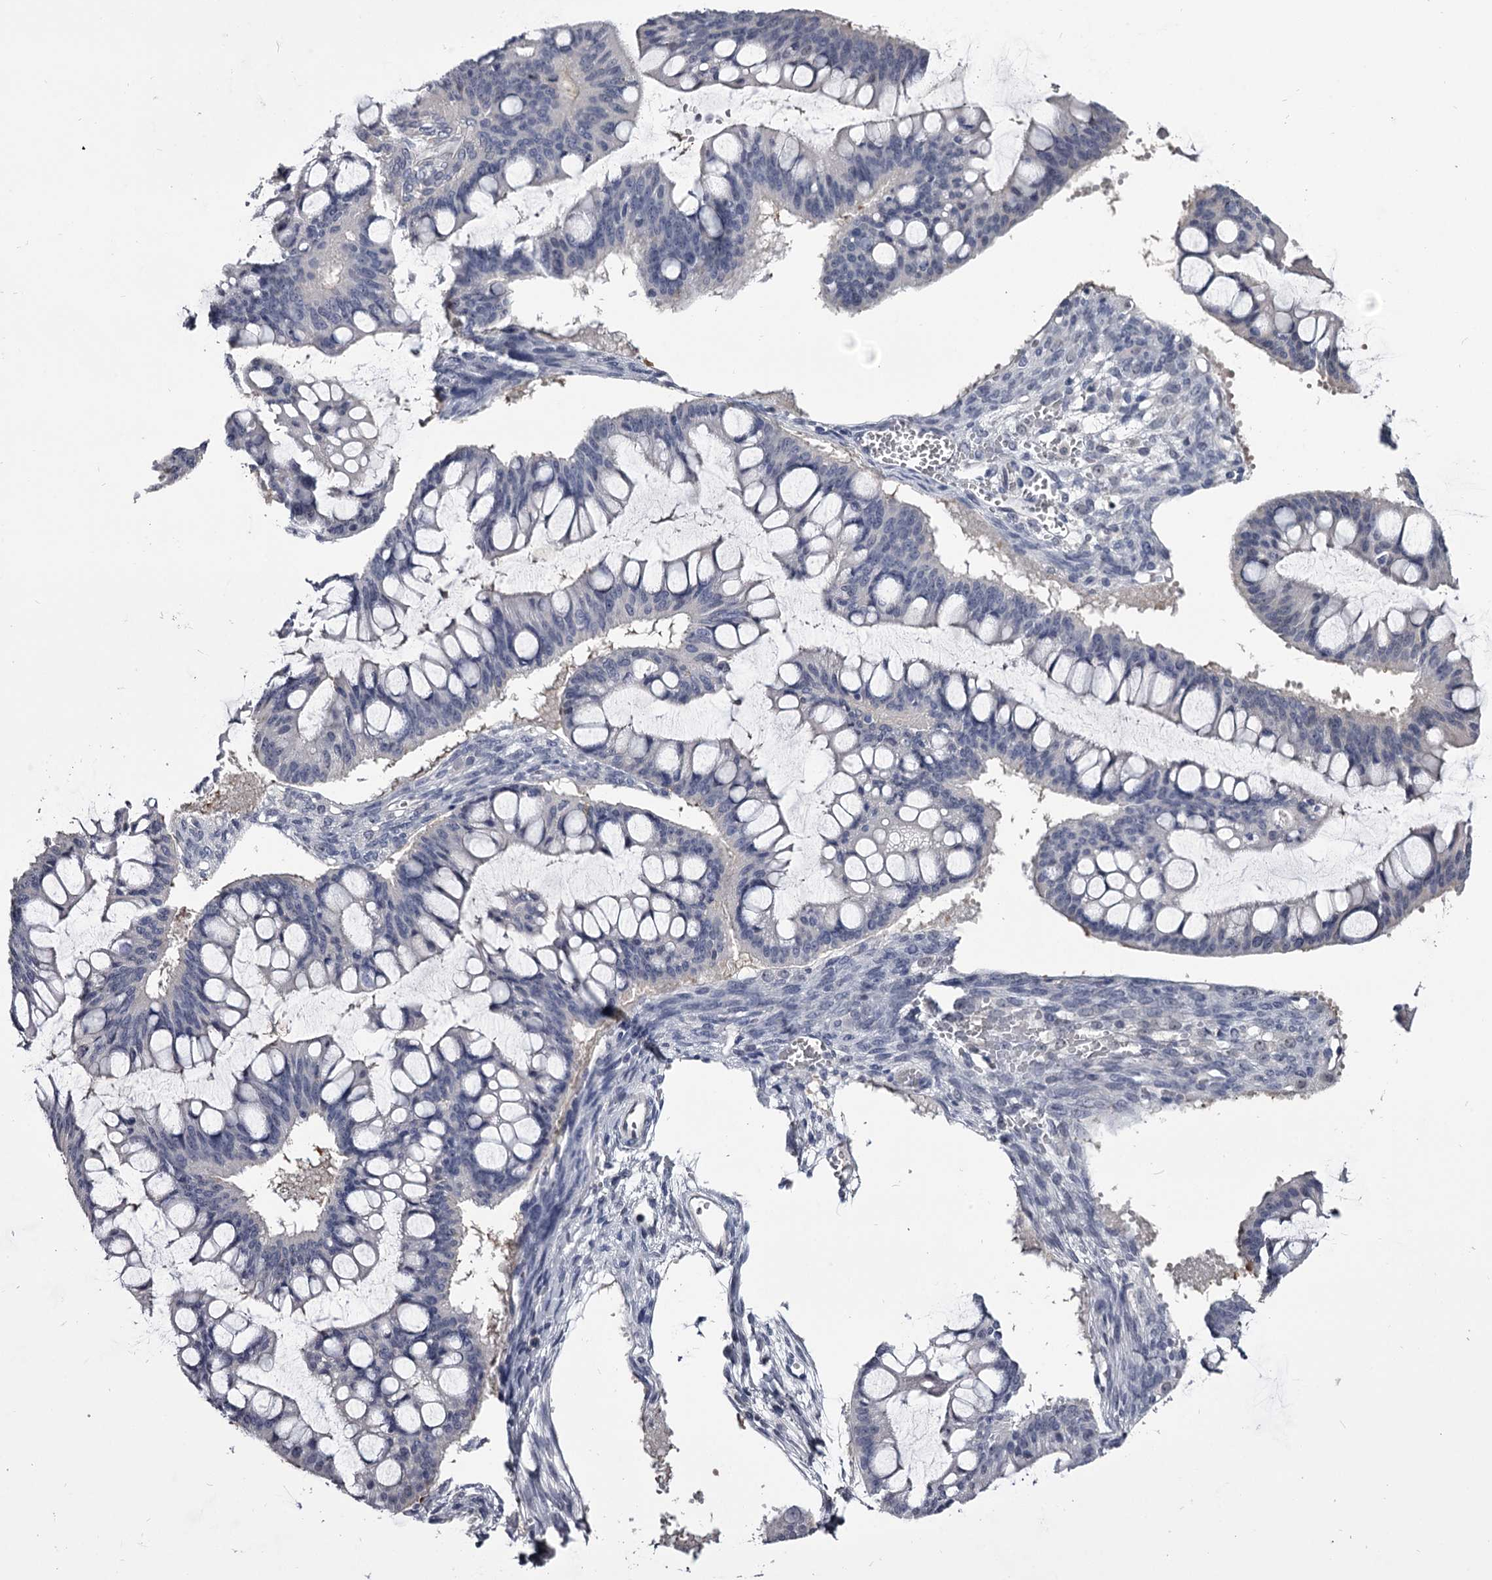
{"staining": {"intensity": "negative", "quantity": "none", "location": "none"}, "tissue": "ovarian cancer", "cell_type": "Tumor cells", "image_type": "cancer", "snomed": [{"axis": "morphology", "description": "Cystadenocarcinoma, mucinous, NOS"}, {"axis": "topography", "description": "Ovary"}], "caption": "Tumor cells show no significant protein expression in ovarian cancer. (DAB (3,3'-diaminobenzidine) immunohistochemistry (IHC), high magnification).", "gene": "GSTO1", "patient": {"sex": "female", "age": 73}}